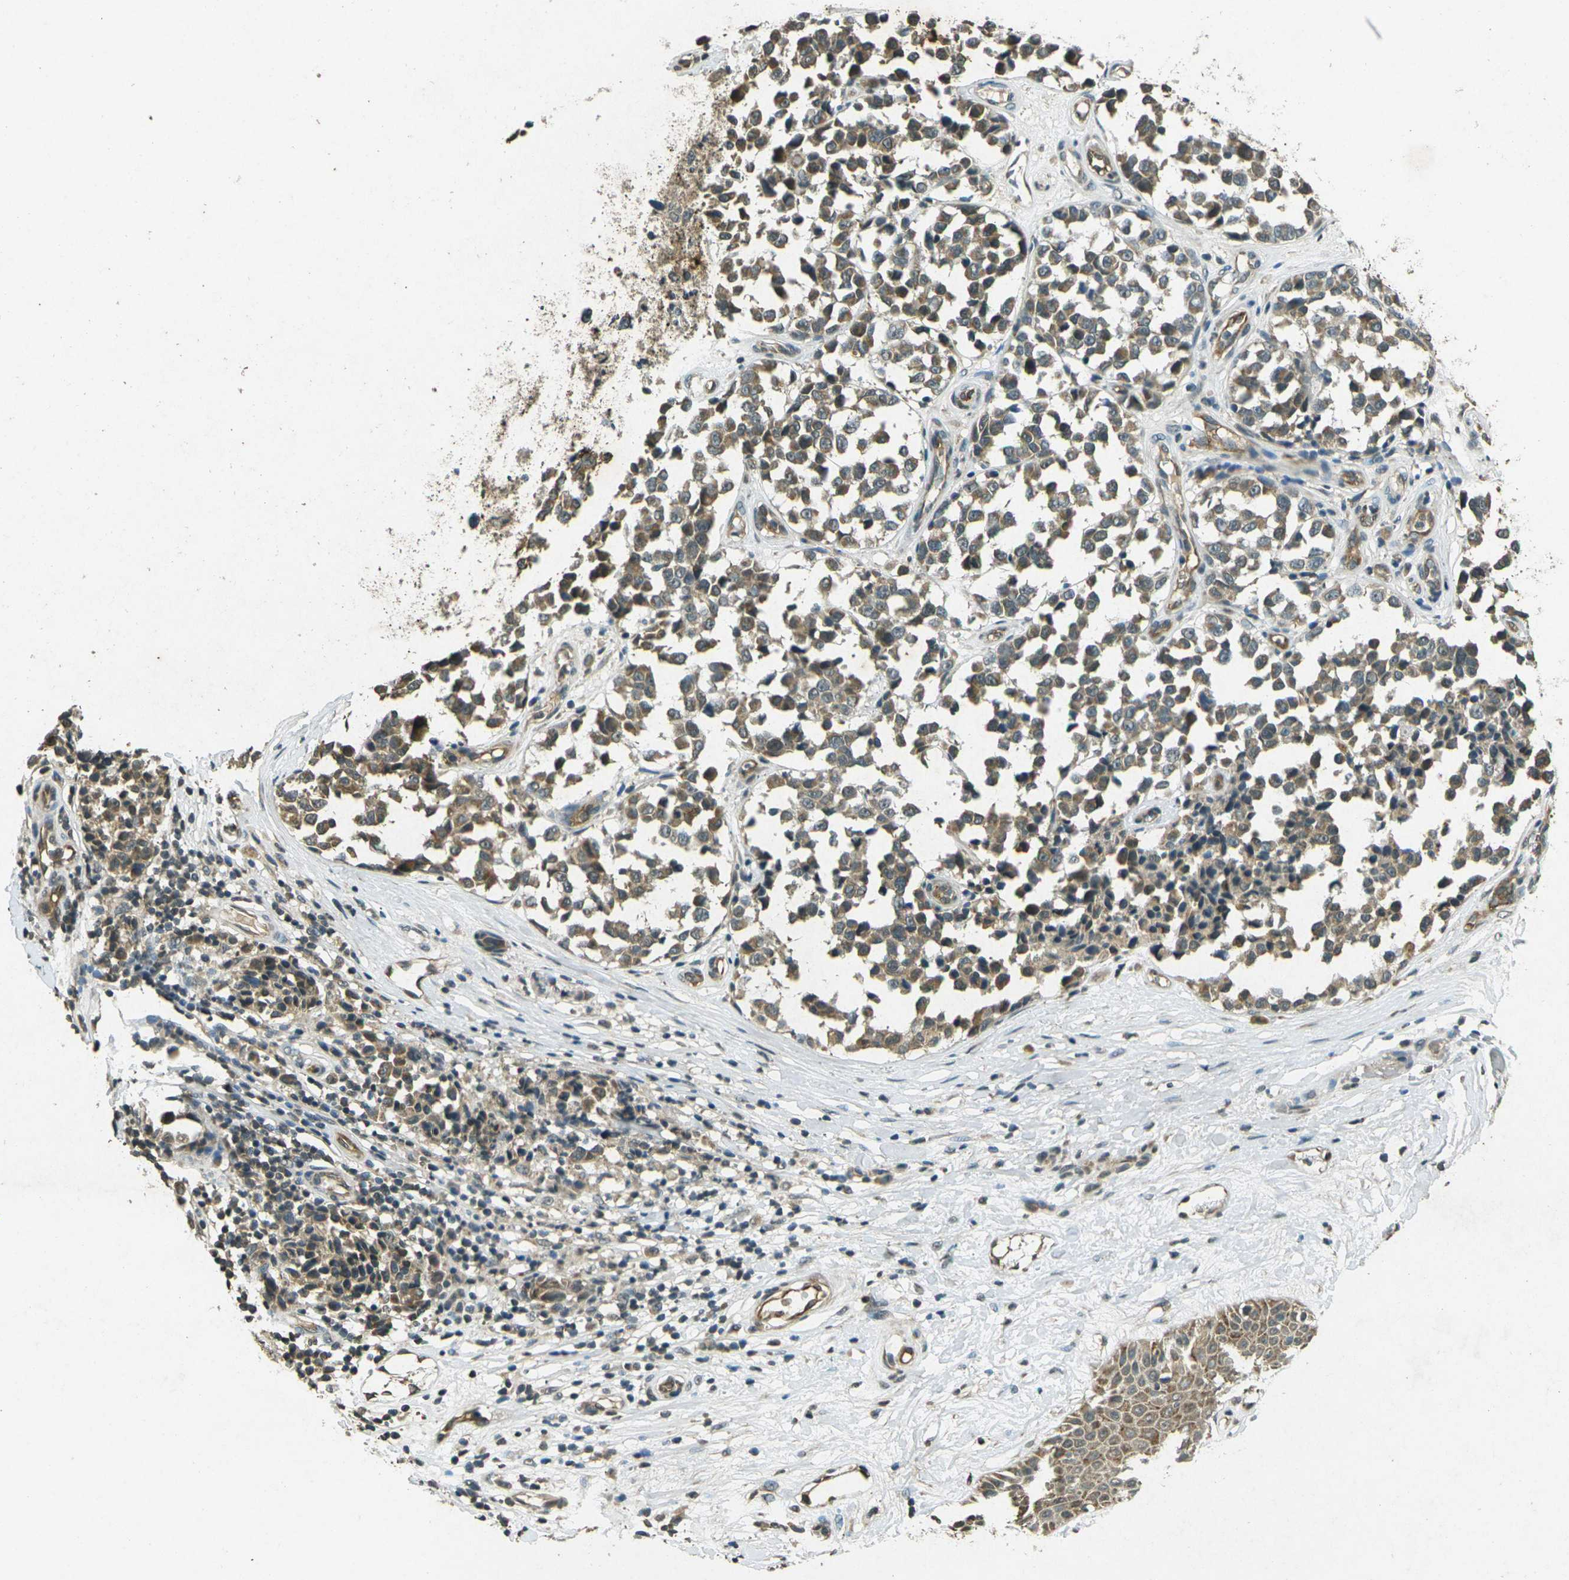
{"staining": {"intensity": "moderate", "quantity": ">75%", "location": "cytoplasmic/membranous"}, "tissue": "melanoma", "cell_type": "Tumor cells", "image_type": "cancer", "snomed": [{"axis": "morphology", "description": "Malignant melanoma, NOS"}, {"axis": "topography", "description": "Skin"}], "caption": "Protein staining of melanoma tissue exhibits moderate cytoplasmic/membranous expression in about >75% of tumor cells.", "gene": "PDE2A", "patient": {"sex": "female", "age": 64}}